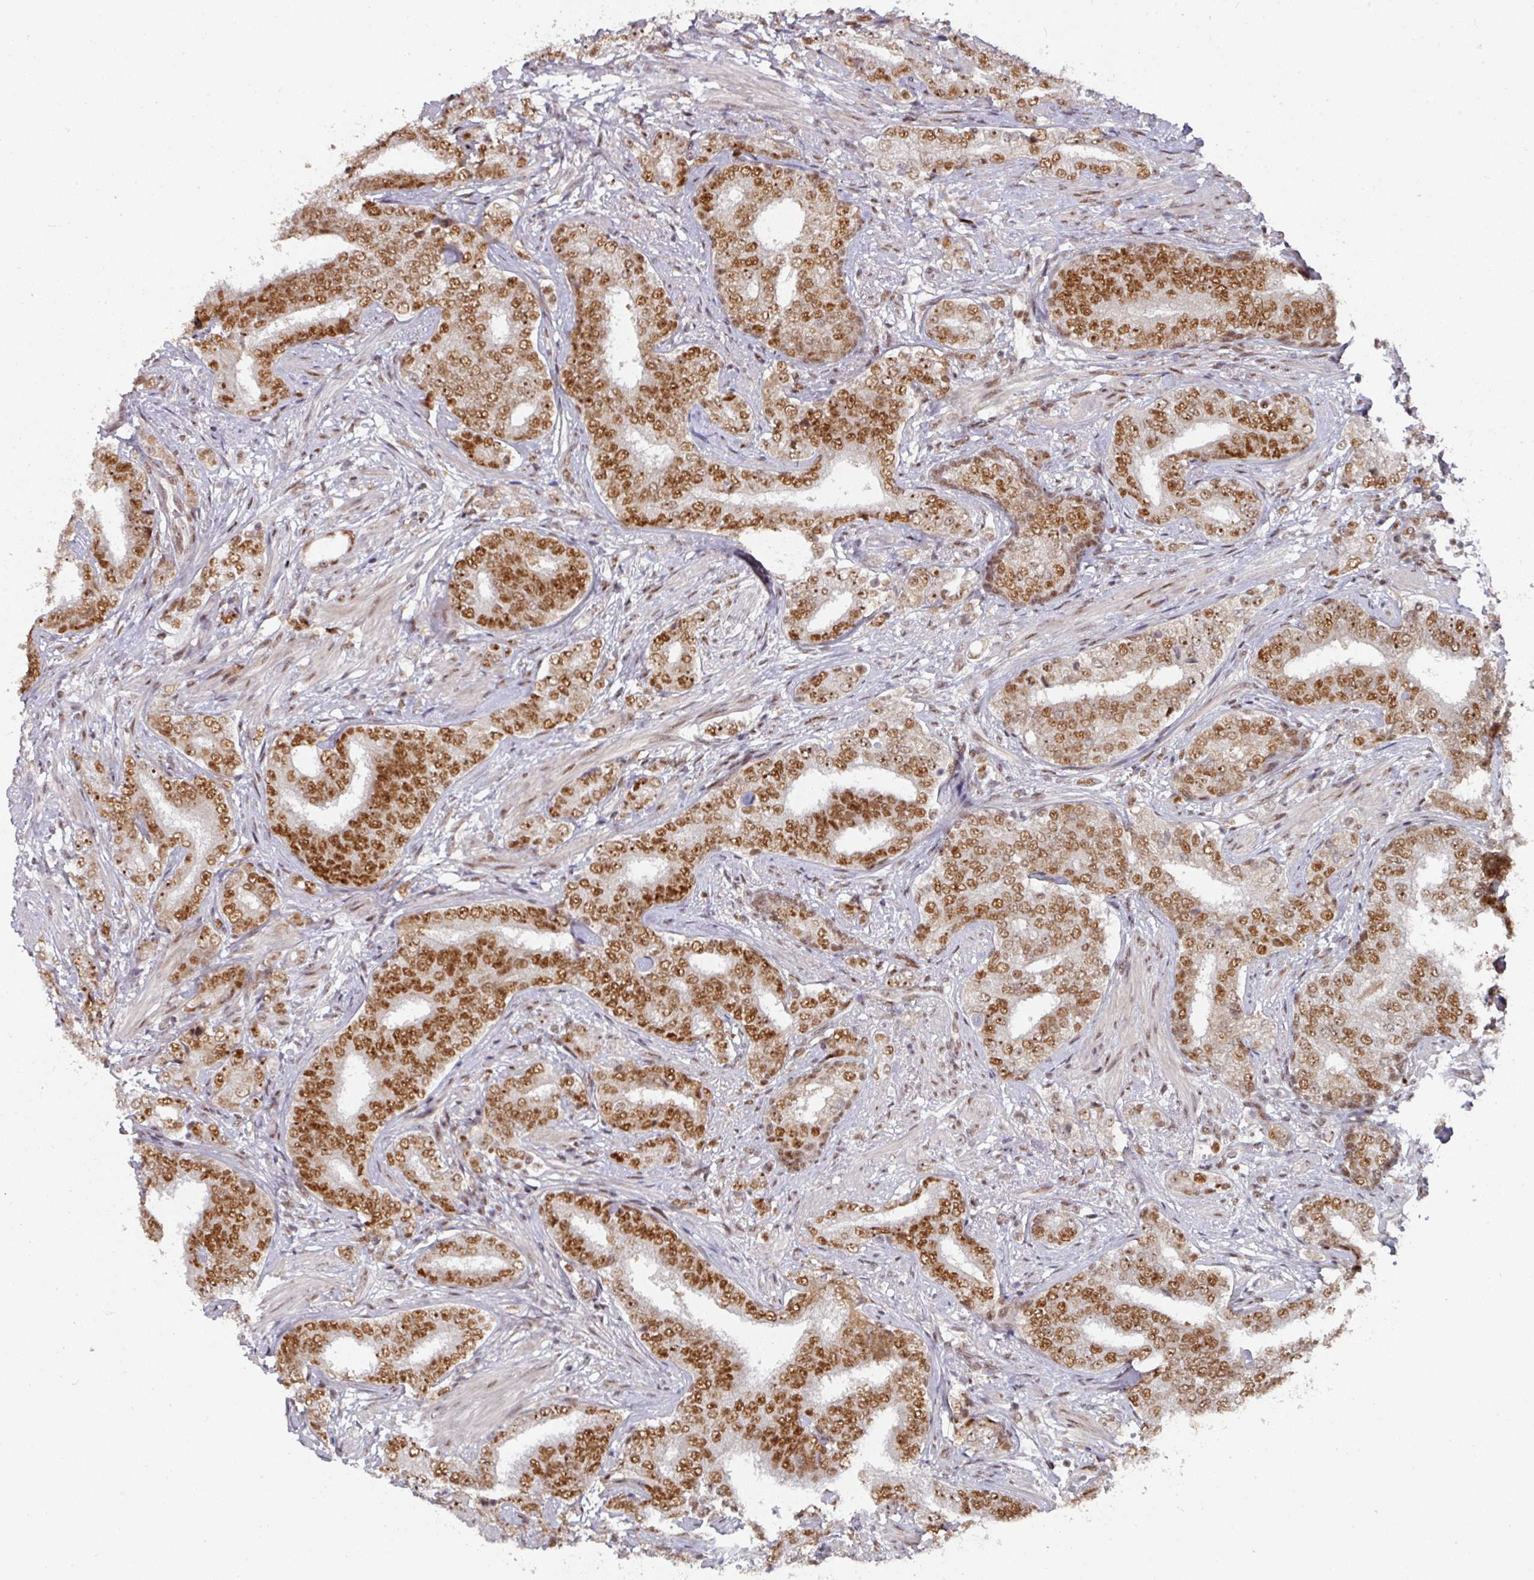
{"staining": {"intensity": "strong", "quantity": ">75%", "location": "nuclear"}, "tissue": "prostate cancer", "cell_type": "Tumor cells", "image_type": "cancer", "snomed": [{"axis": "morphology", "description": "Adenocarcinoma, High grade"}, {"axis": "topography", "description": "Prostate"}], "caption": "A brown stain shows strong nuclear positivity of a protein in human prostate cancer (high-grade adenocarcinoma) tumor cells.", "gene": "MEPCE", "patient": {"sex": "male", "age": 72}}